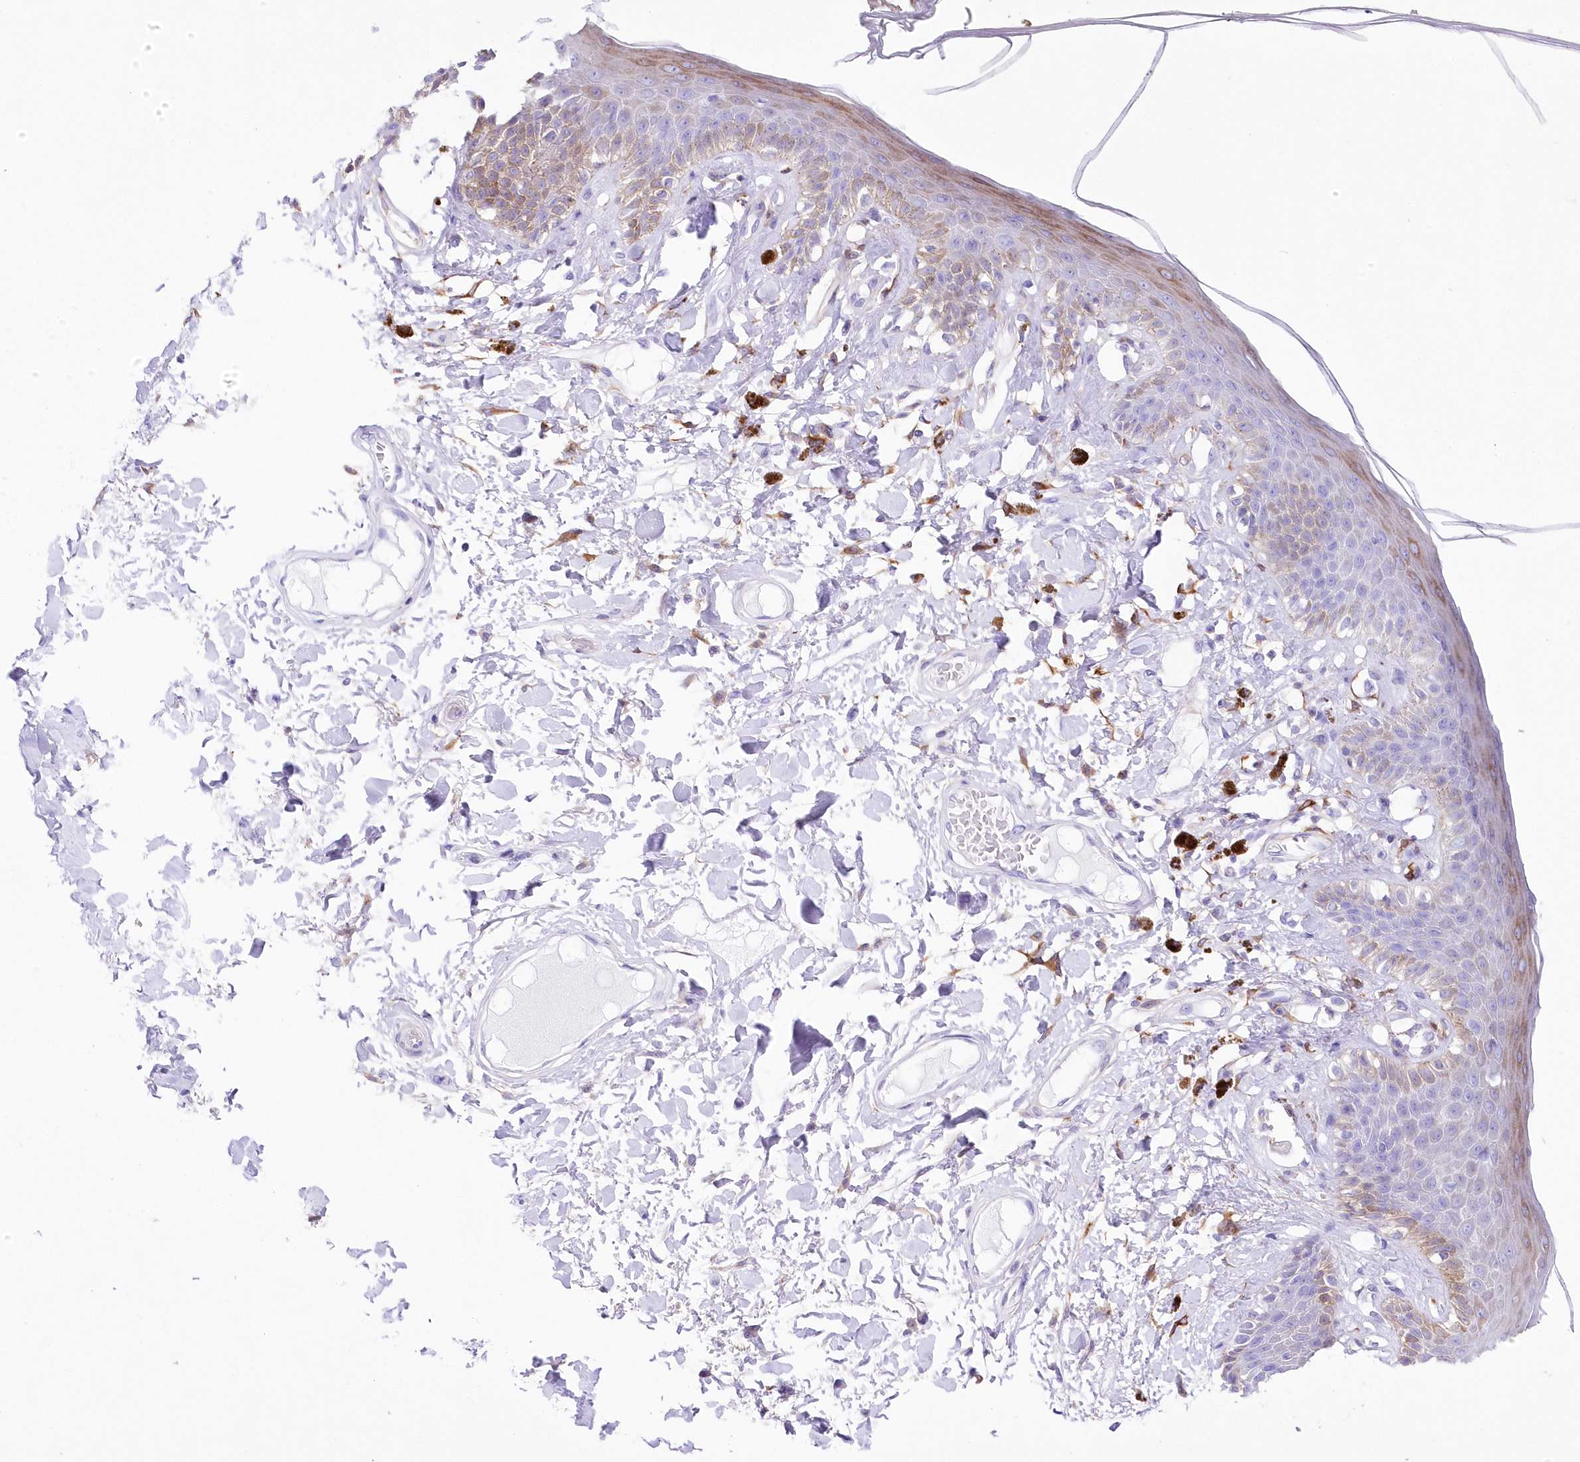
{"staining": {"intensity": "moderate", "quantity": "25%-75%", "location": "cytoplasmic/membranous"}, "tissue": "skin", "cell_type": "Epidermal cells", "image_type": "normal", "snomed": [{"axis": "morphology", "description": "Normal tissue, NOS"}, {"axis": "topography", "description": "Anal"}], "caption": "Immunohistochemical staining of unremarkable skin shows 25%-75% levels of moderate cytoplasmic/membranous protein expression in about 25%-75% of epidermal cells. (IHC, brightfield microscopy, high magnification).", "gene": "DNAJC19", "patient": {"sex": "female", "age": 78}}